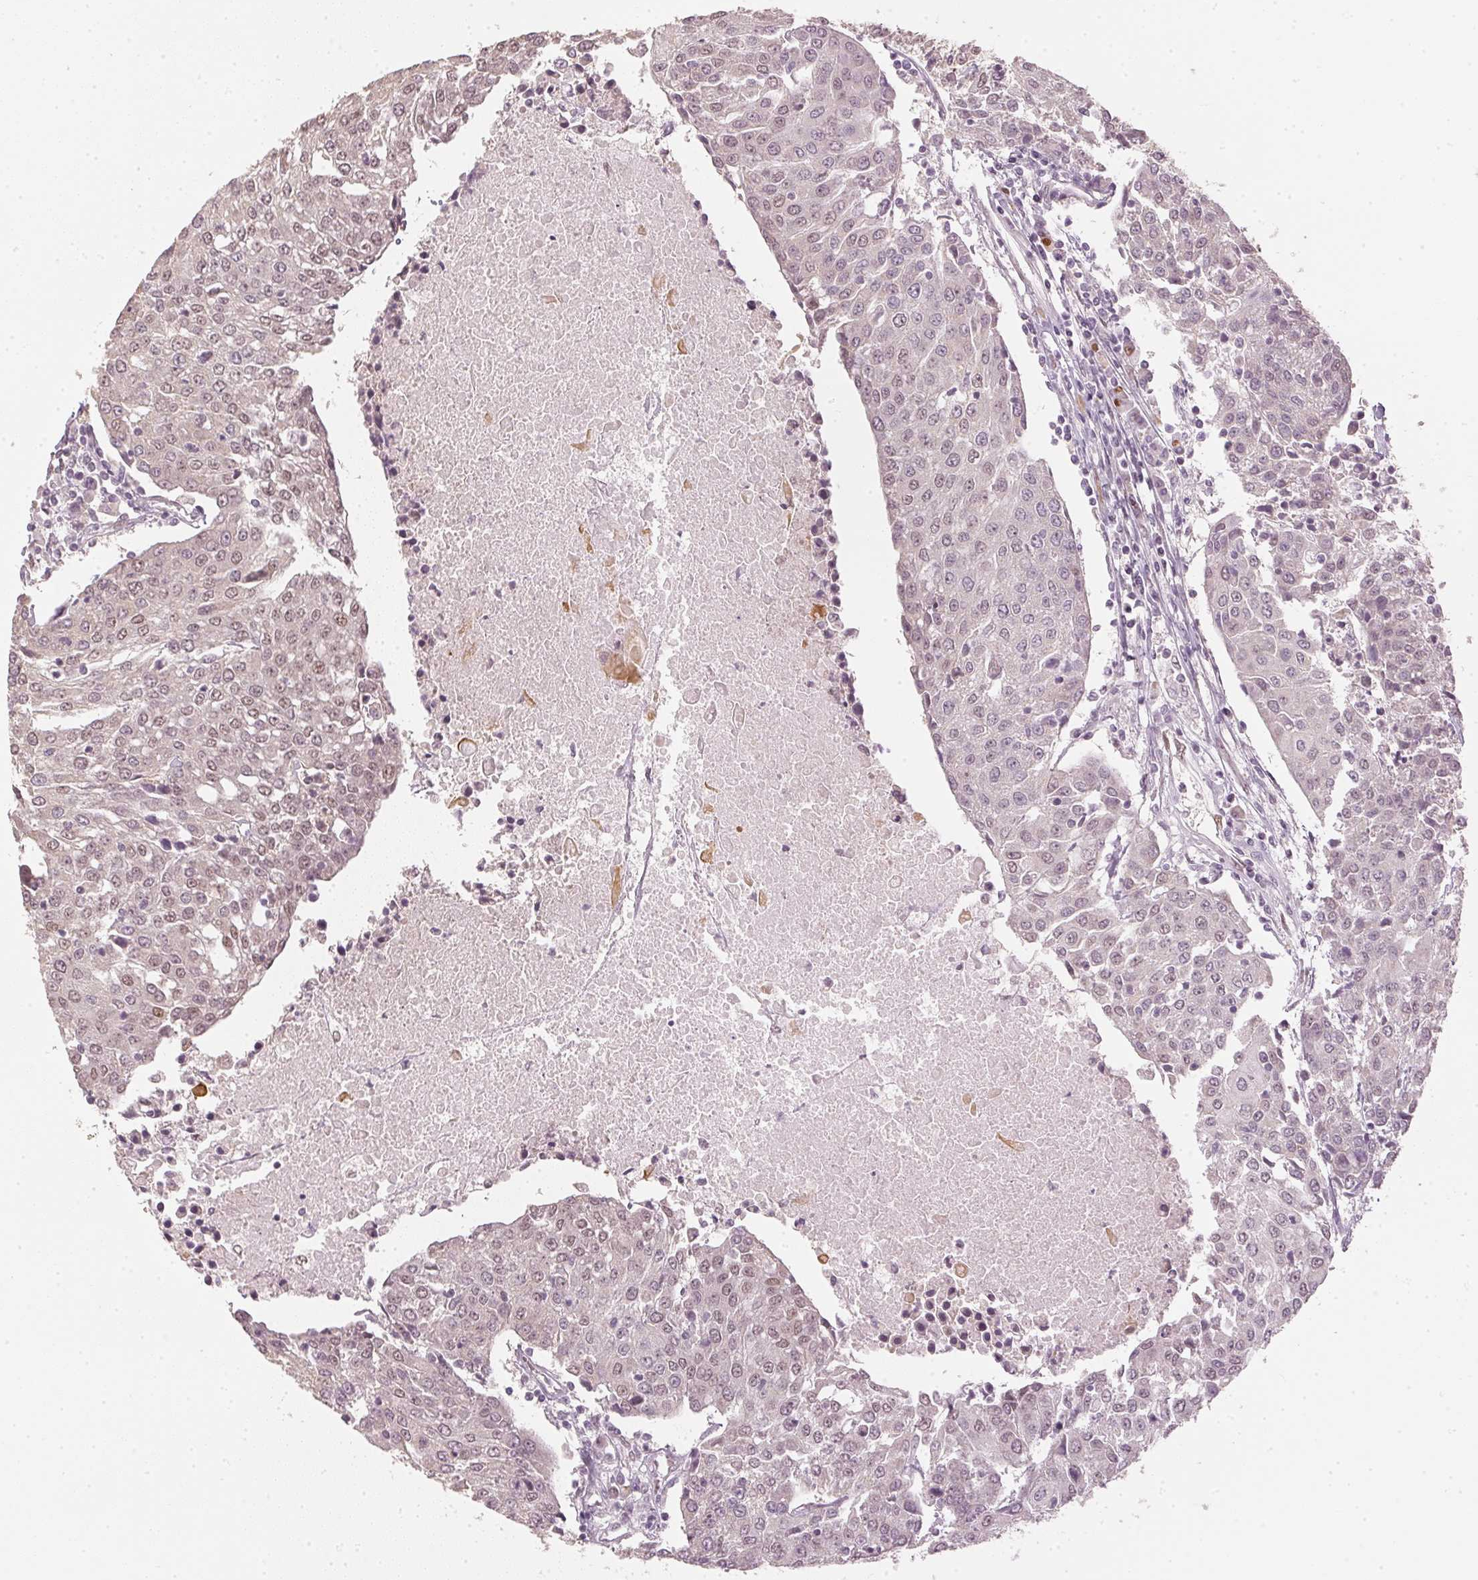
{"staining": {"intensity": "weak", "quantity": "<25%", "location": "nuclear"}, "tissue": "urothelial cancer", "cell_type": "Tumor cells", "image_type": "cancer", "snomed": [{"axis": "morphology", "description": "Urothelial carcinoma, High grade"}, {"axis": "topography", "description": "Urinary bladder"}], "caption": "Immunohistochemistry (IHC) of urothelial carcinoma (high-grade) demonstrates no expression in tumor cells. The staining was performed using DAB to visualize the protein expression in brown, while the nuclei were stained in blue with hematoxylin (Magnification: 20x).", "gene": "SLC39A3", "patient": {"sex": "female", "age": 85}}